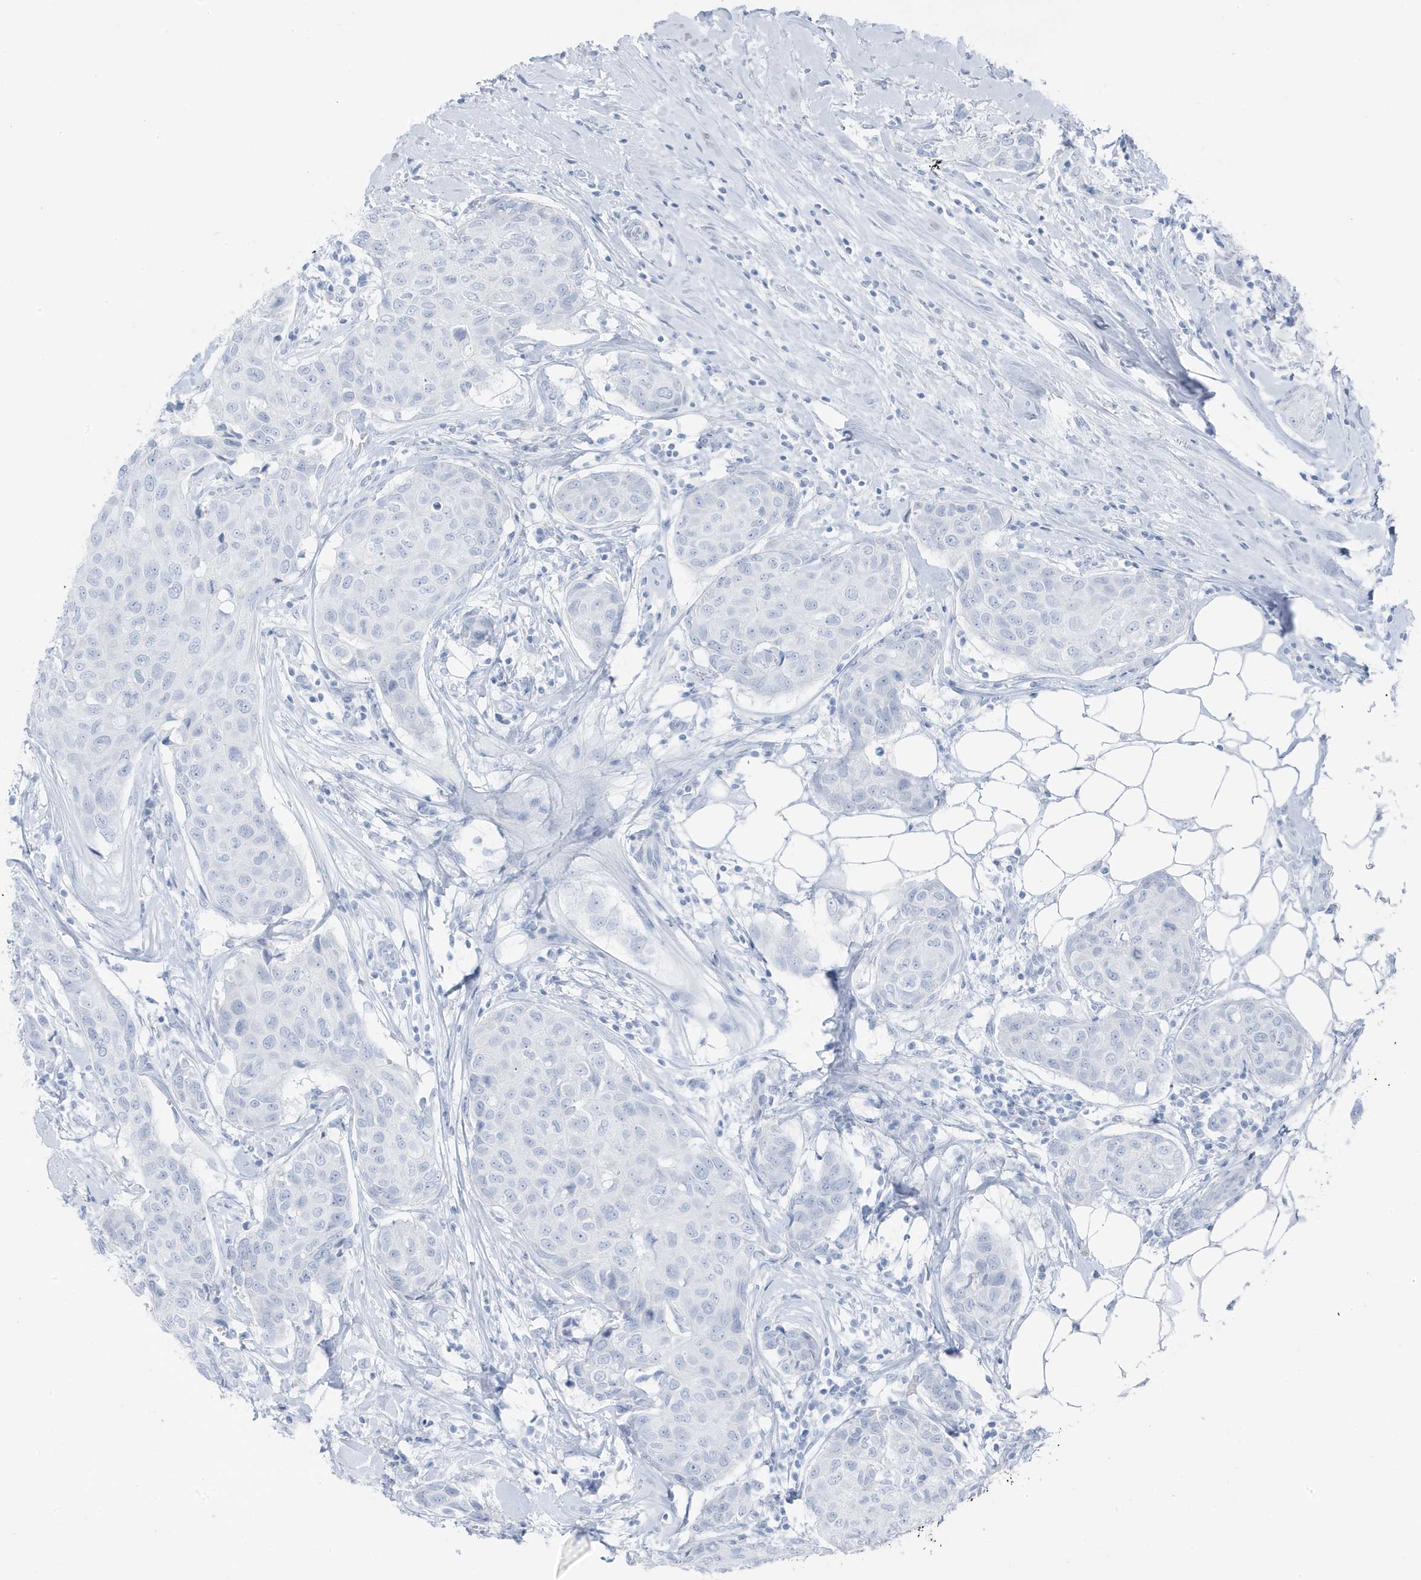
{"staining": {"intensity": "negative", "quantity": "none", "location": "none"}, "tissue": "breast cancer", "cell_type": "Tumor cells", "image_type": "cancer", "snomed": [{"axis": "morphology", "description": "Duct carcinoma"}, {"axis": "topography", "description": "Breast"}], "caption": "An IHC photomicrograph of breast cancer (intraductal carcinoma) is shown. There is no staining in tumor cells of breast cancer (intraductal carcinoma).", "gene": "ZFP64", "patient": {"sex": "female", "age": 80}}